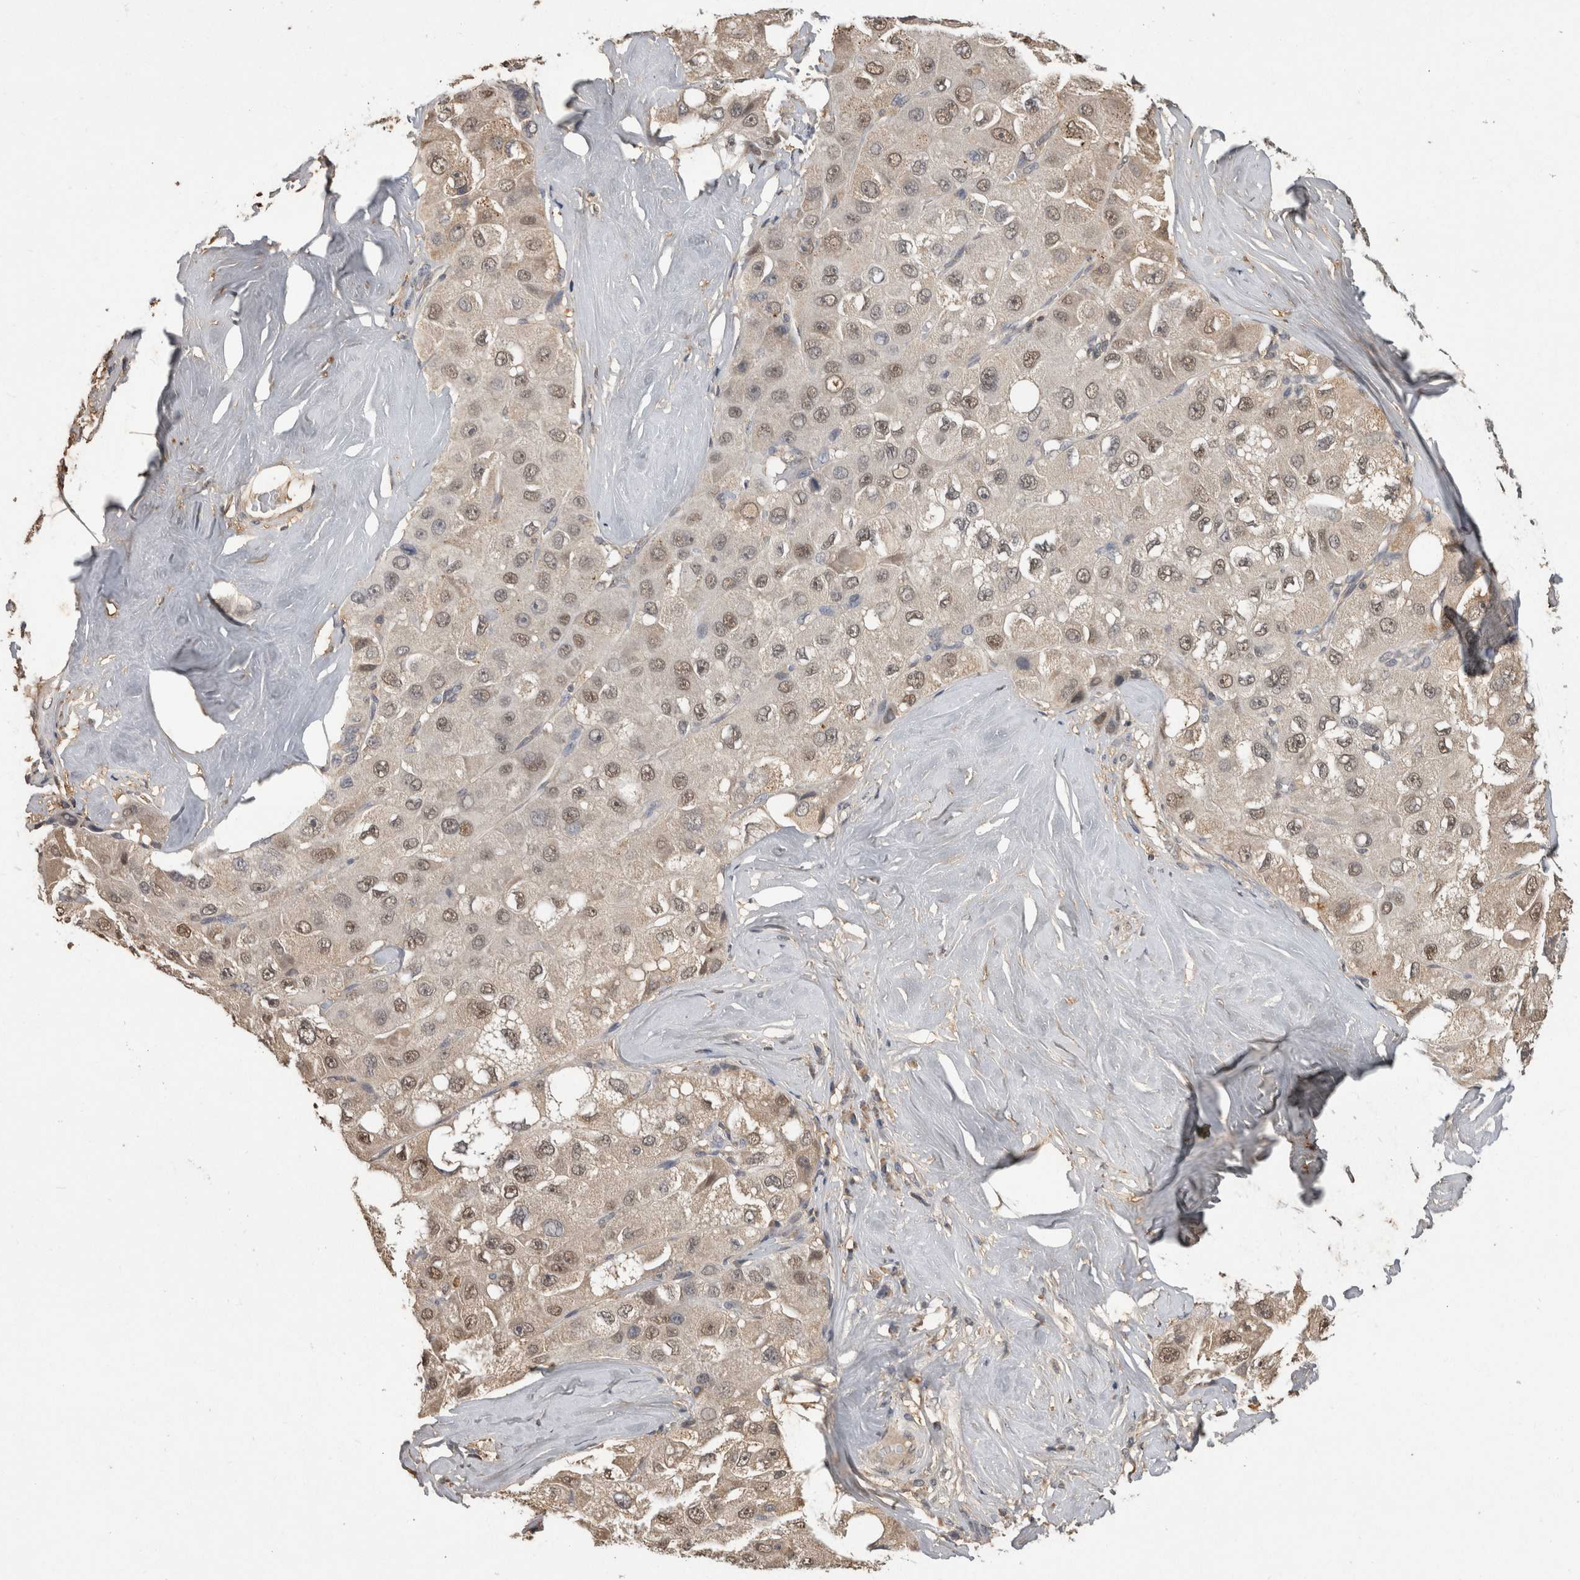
{"staining": {"intensity": "weak", "quantity": ">75%", "location": "nuclear"}, "tissue": "liver cancer", "cell_type": "Tumor cells", "image_type": "cancer", "snomed": [{"axis": "morphology", "description": "Carcinoma, Hepatocellular, NOS"}, {"axis": "topography", "description": "Liver"}], "caption": "An immunohistochemistry (IHC) photomicrograph of tumor tissue is shown. Protein staining in brown shows weak nuclear positivity in hepatocellular carcinoma (liver) within tumor cells.", "gene": "PREP", "patient": {"sex": "male", "age": 80}}